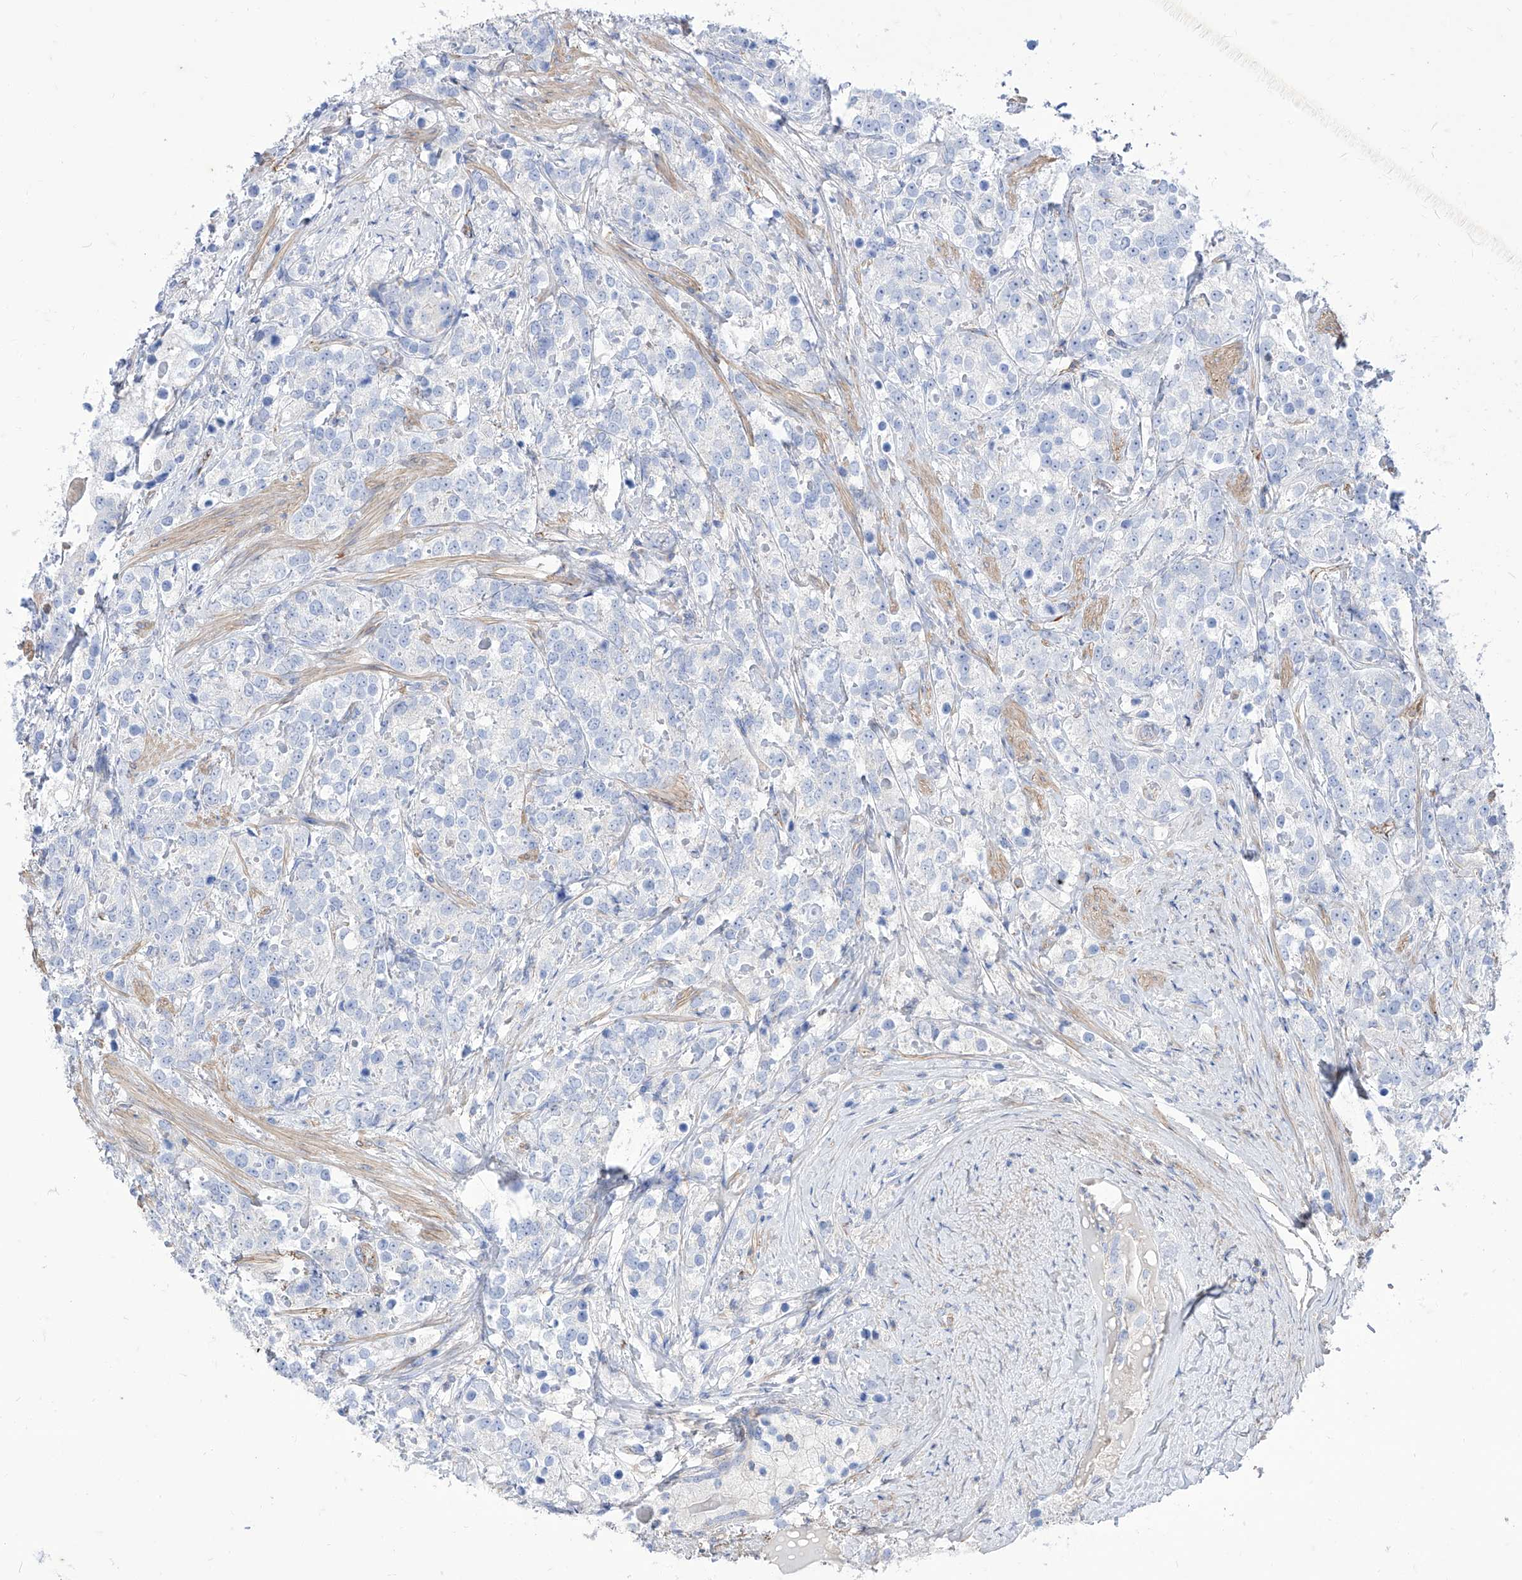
{"staining": {"intensity": "negative", "quantity": "none", "location": "none"}, "tissue": "prostate cancer", "cell_type": "Tumor cells", "image_type": "cancer", "snomed": [{"axis": "morphology", "description": "Adenocarcinoma, High grade"}, {"axis": "topography", "description": "Prostate"}], "caption": "DAB immunohistochemical staining of human prostate cancer shows no significant staining in tumor cells.", "gene": "C1orf74", "patient": {"sex": "male", "age": 69}}